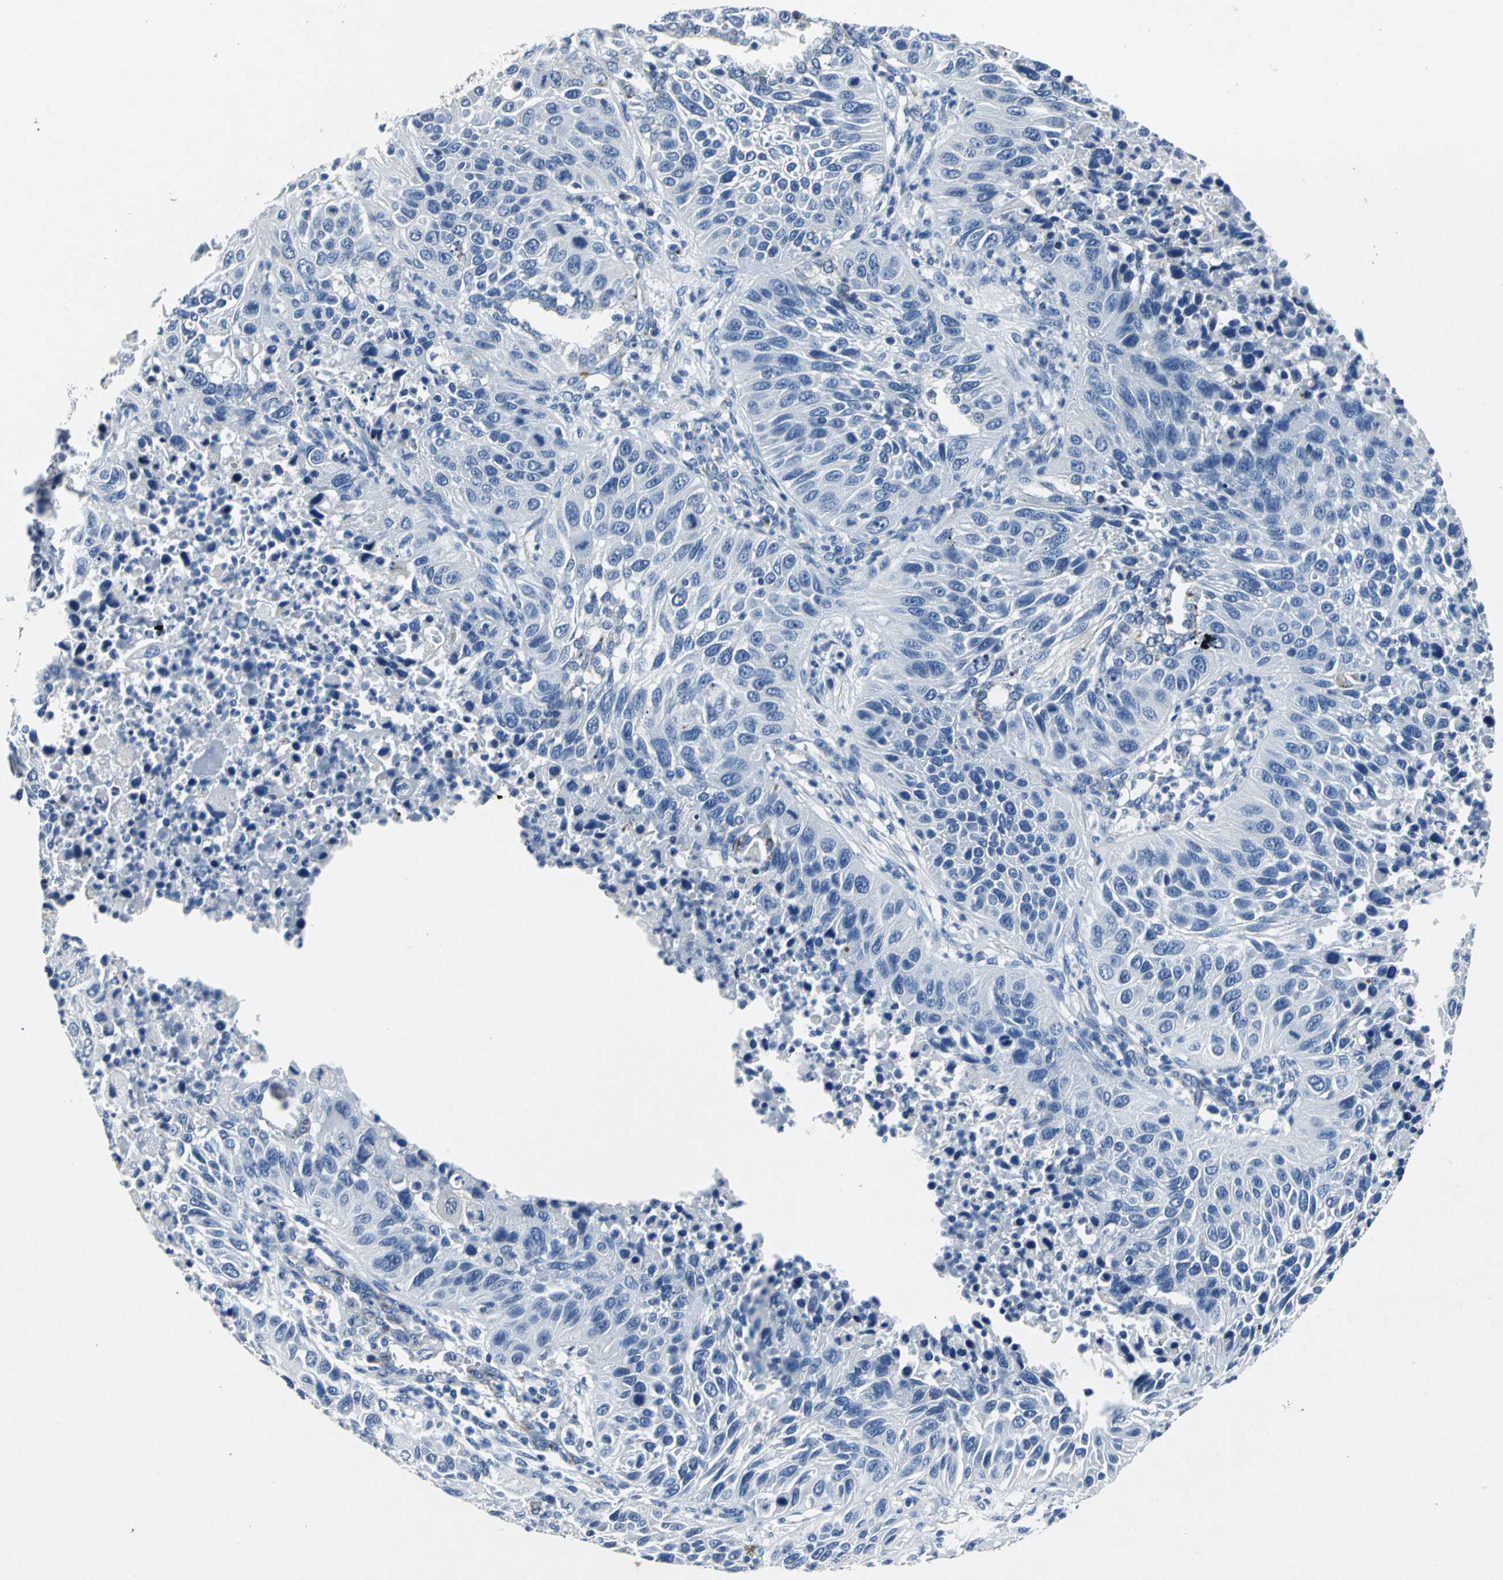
{"staining": {"intensity": "weak", "quantity": "25%-75%", "location": "cytoplasmic/membranous"}, "tissue": "lung cancer", "cell_type": "Tumor cells", "image_type": "cancer", "snomed": [{"axis": "morphology", "description": "Squamous cell carcinoma, NOS"}, {"axis": "topography", "description": "Lung"}], "caption": "An IHC micrograph of neoplastic tissue is shown. Protein staining in brown shows weak cytoplasmic/membranous positivity in lung cancer within tumor cells.", "gene": "IFI6", "patient": {"sex": "female", "age": 76}}